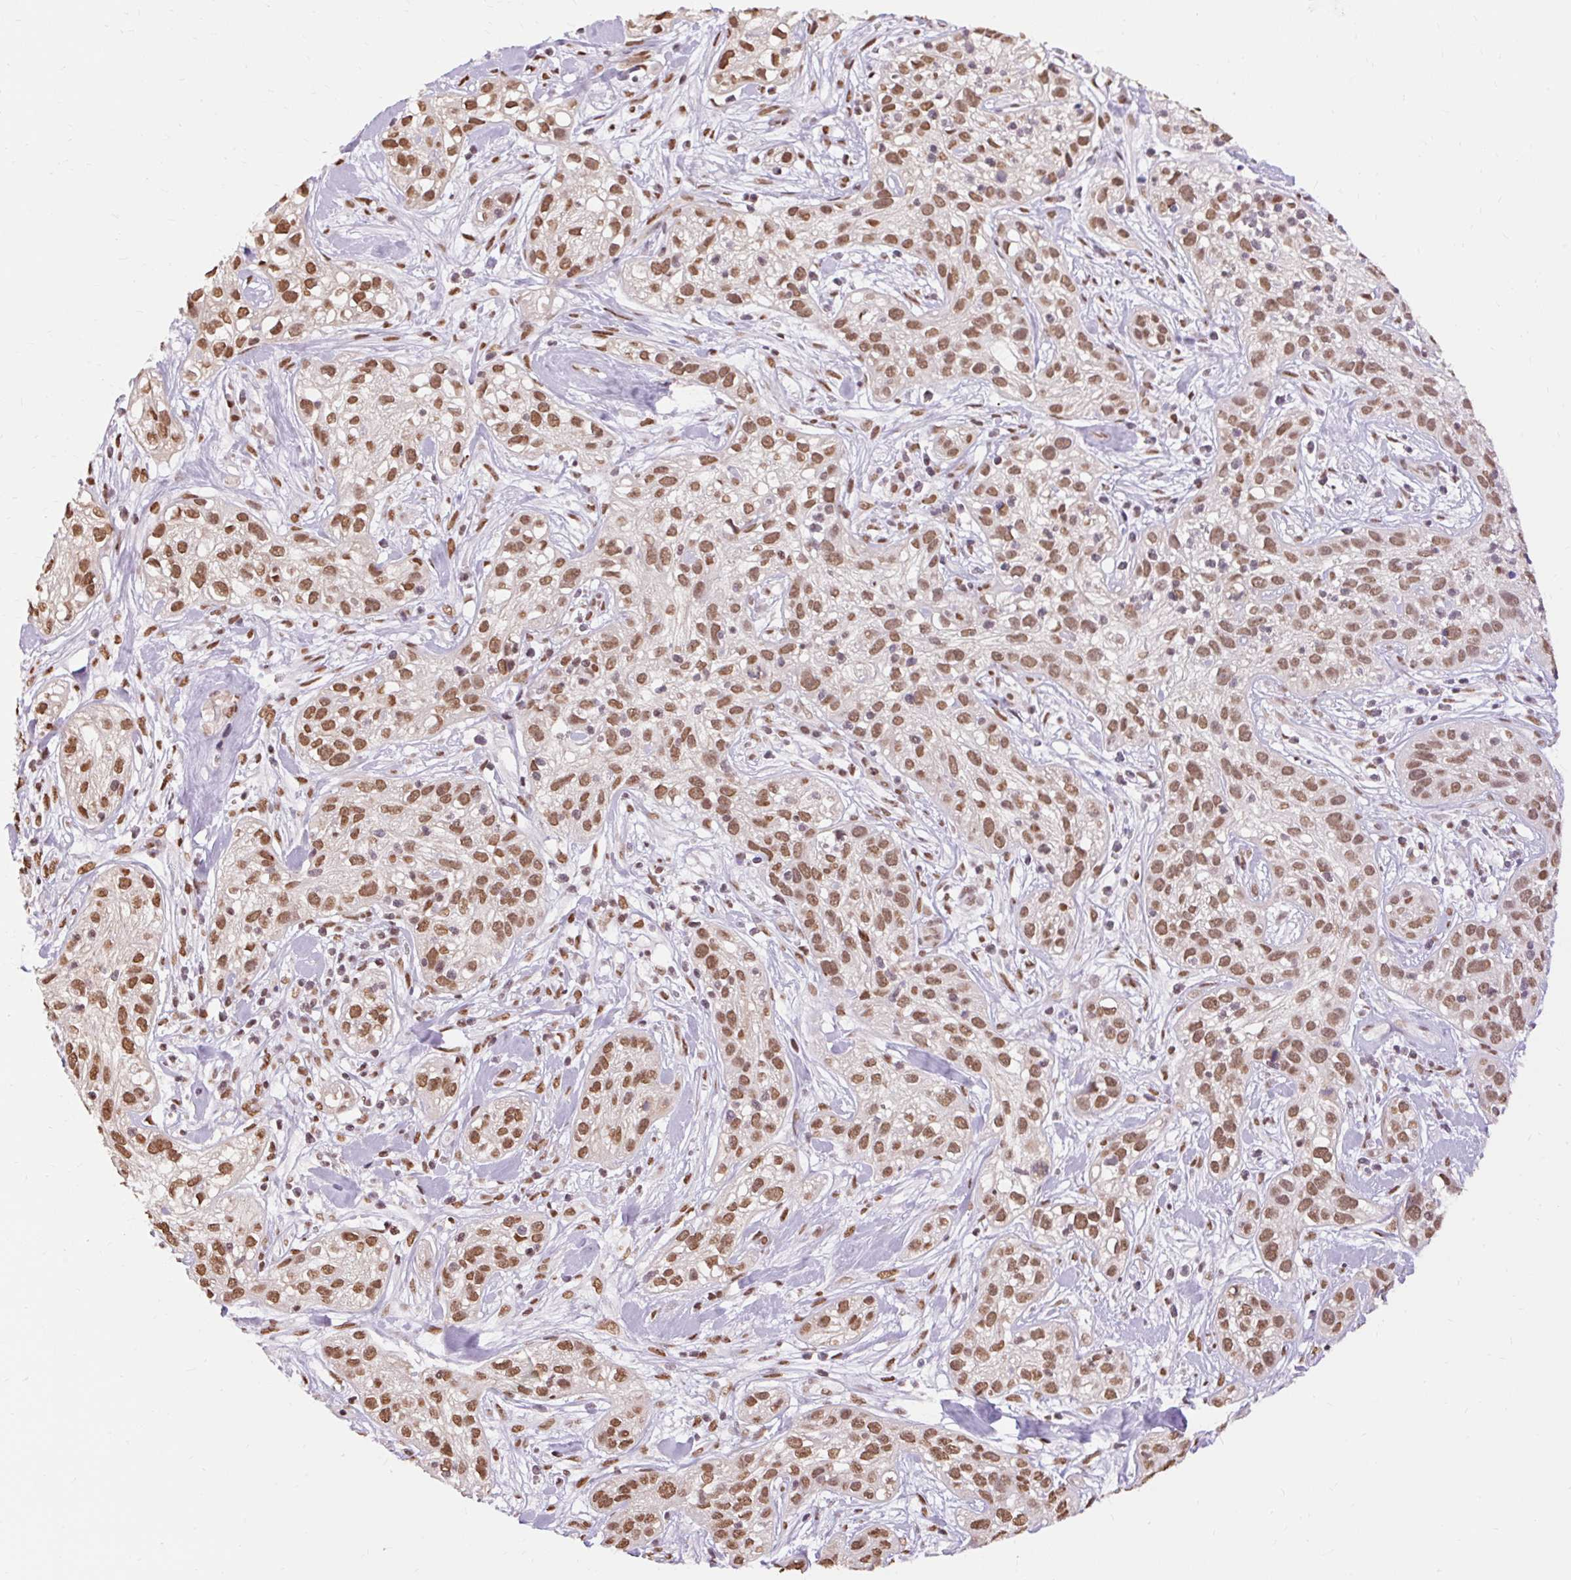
{"staining": {"intensity": "moderate", "quantity": ">75%", "location": "nuclear"}, "tissue": "skin cancer", "cell_type": "Tumor cells", "image_type": "cancer", "snomed": [{"axis": "morphology", "description": "Squamous cell carcinoma, NOS"}, {"axis": "topography", "description": "Skin"}], "caption": "Human squamous cell carcinoma (skin) stained with a protein marker shows moderate staining in tumor cells.", "gene": "NPIPB12", "patient": {"sex": "male", "age": 82}}